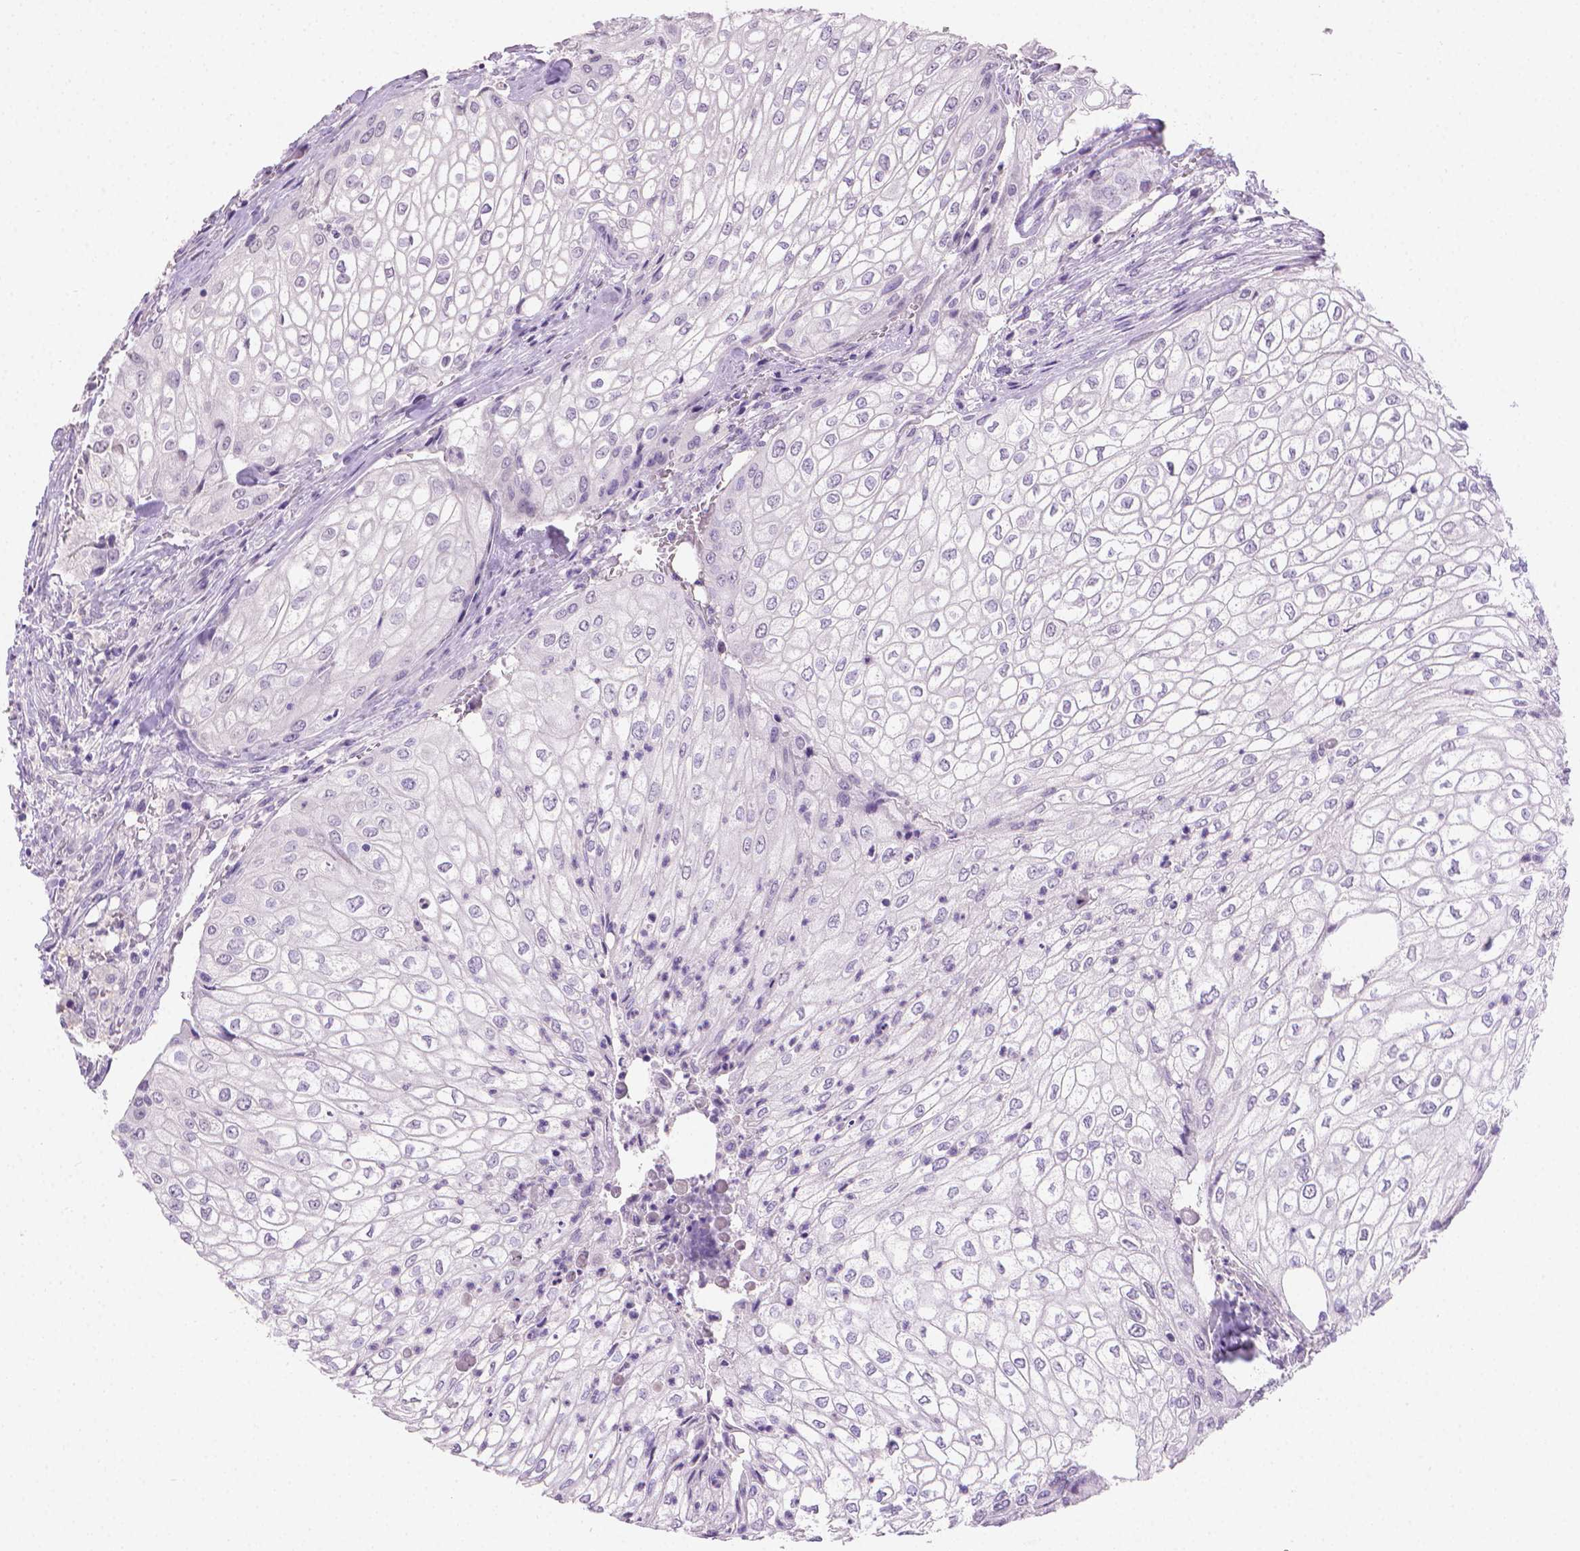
{"staining": {"intensity": "negative", "quantity": "none", "location": "none"}, "tissue": "urothelial cancer", "cell_type": "Tumor cells", "image_type": "cancer", "snomed": [{"axis": "morphology", "description": "Urothelial carcinoma, High grade"}, {"axis": "topography", "description": "Urinary bladder"}], "caption": "Tumor cells show no significant protein expression in urothelial cancer. (DAB (3,3'-diaminobenzidine) immunohistochemistry, high magnification).", "gene": "TNNI2", "patient": {"sex": "male", "age": 62}}